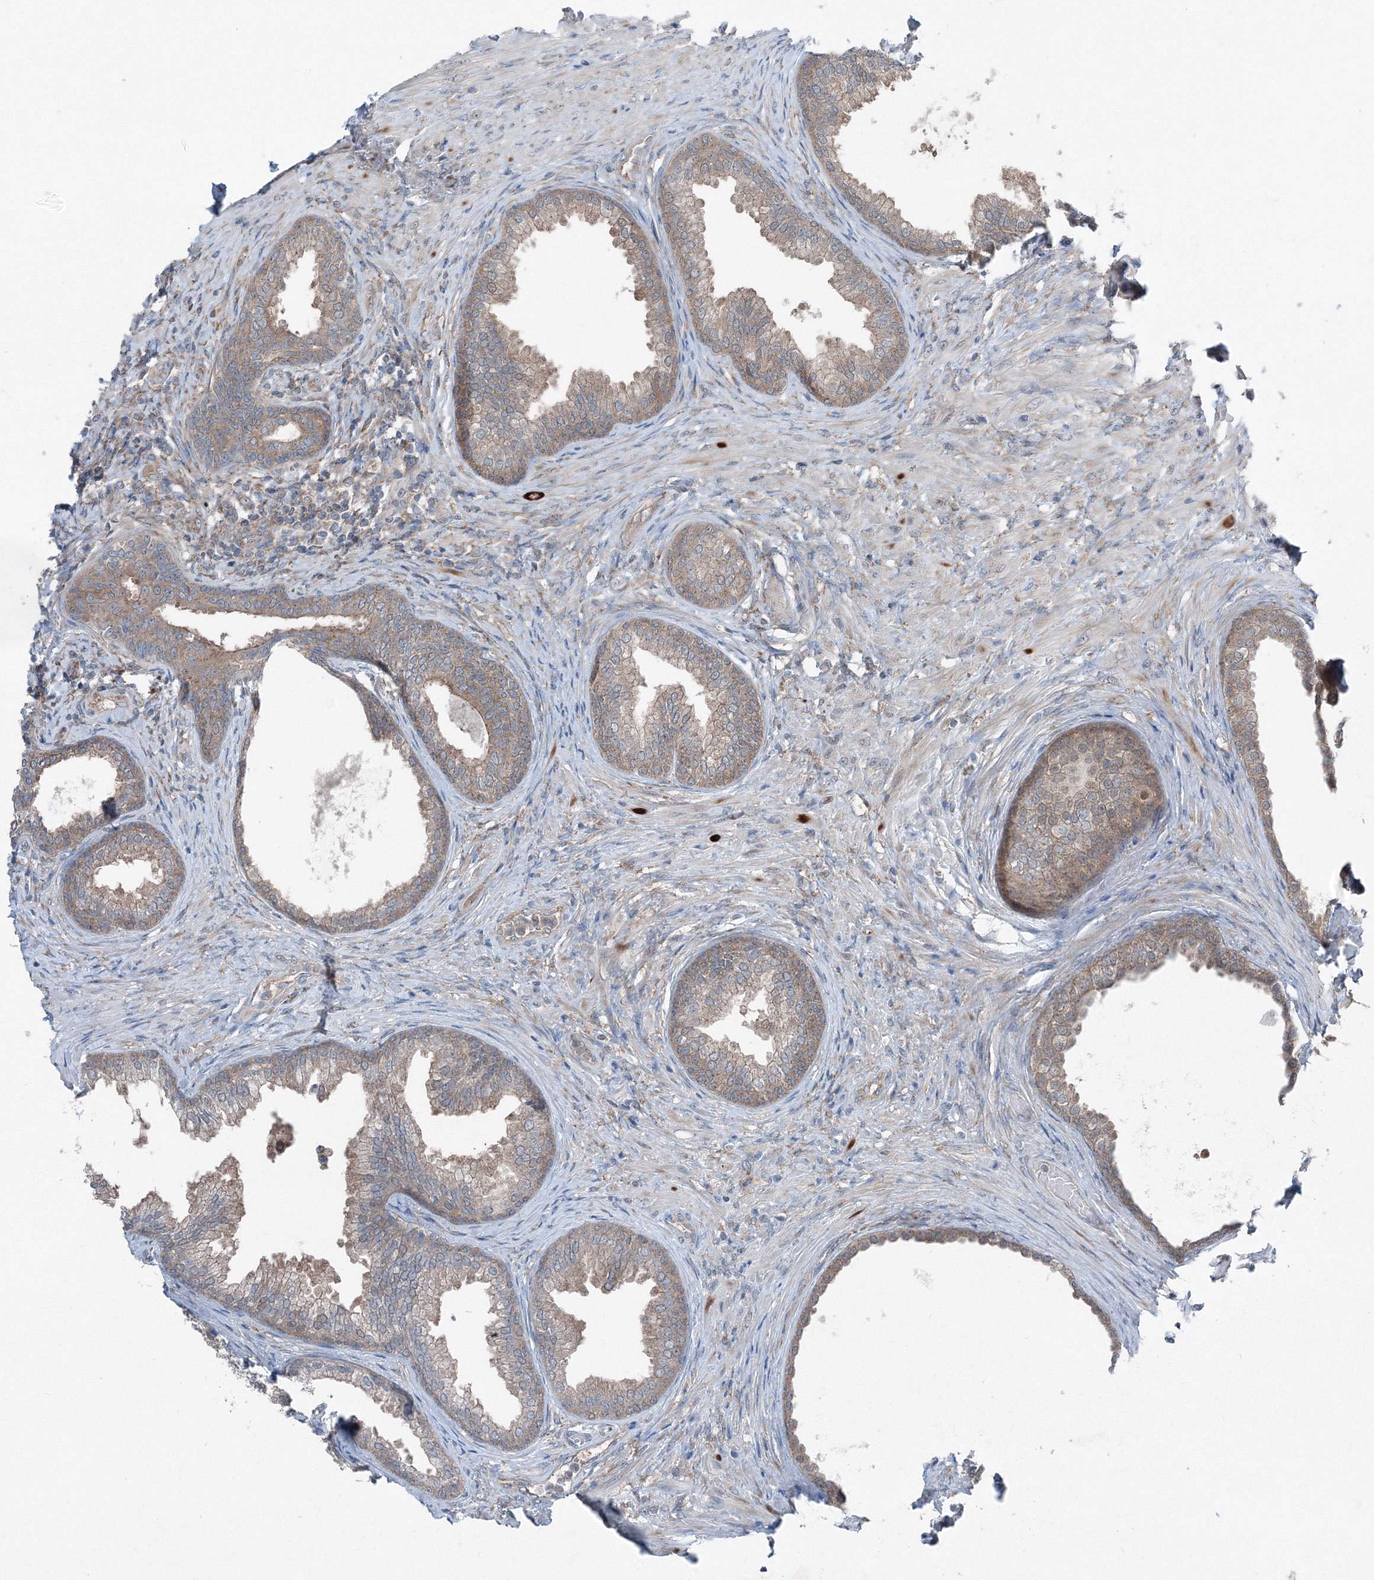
{"staining": {"intensity": "moderate", "quantity": ">75%", "location": "cytoplasmic/membranous"}, "tissue": "prostate", "cell_type": "Glandular cells", "image_type": "normal", "snomed": [{"axis": "morphology", "description": "Normal tissue, NOS"}, {"axis": "topography", "description": "Prostate"}], "caption": "DAB (3,3'-diaminobenzidine) immunohistochemical staining of benign prostate shows moderate cytoplasmic/membranous protein expression in approximately >75% of glandular cells. The protein of interest is shown in brown color, while the nuclei are stained blue.", "gene": "TPRKB", "patient": {"sex": "male", "age": 76}}